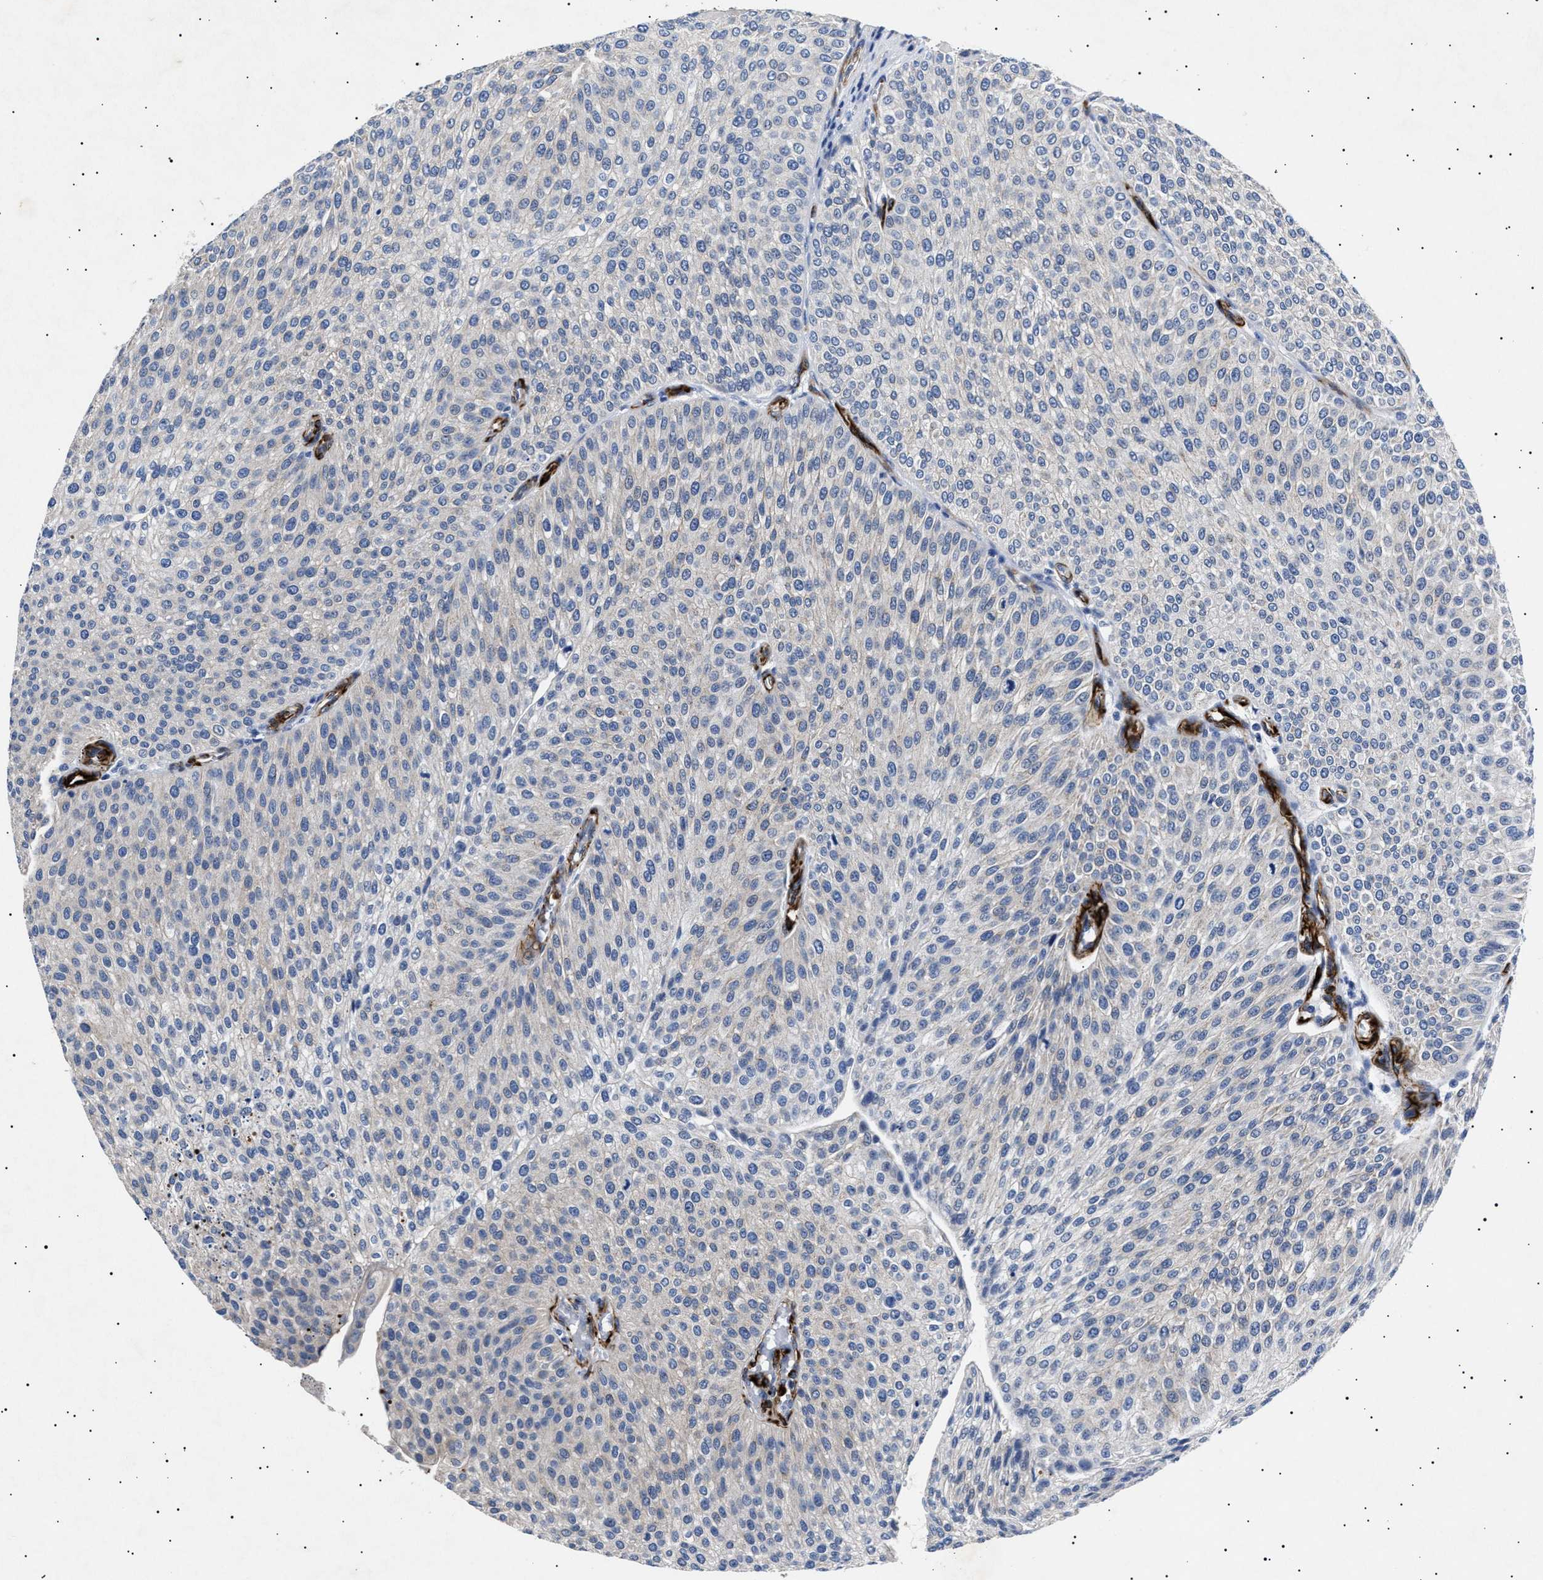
{"staining": {"intensity": "negative", "quantity": "none", "location": "none"}, "tissue": "urothelial cancer", "cell_type": "Tumor cells", "image_type": "cancer", "snomed": [{"axis": "morphology", "description": "Urothelial carcinoma, Low grade"}, {"axis": "topography", "description": "Smooth muscle"}, {"axis": "topography", "description": "Urinary bladder"}], "caption": "Urothelial cancer stained for a protein using immunohistochemistry (IHC) displays no staining tumor cells.", "gene": "OLFML2A", "patient": {"sex": "male", "age": 60}}